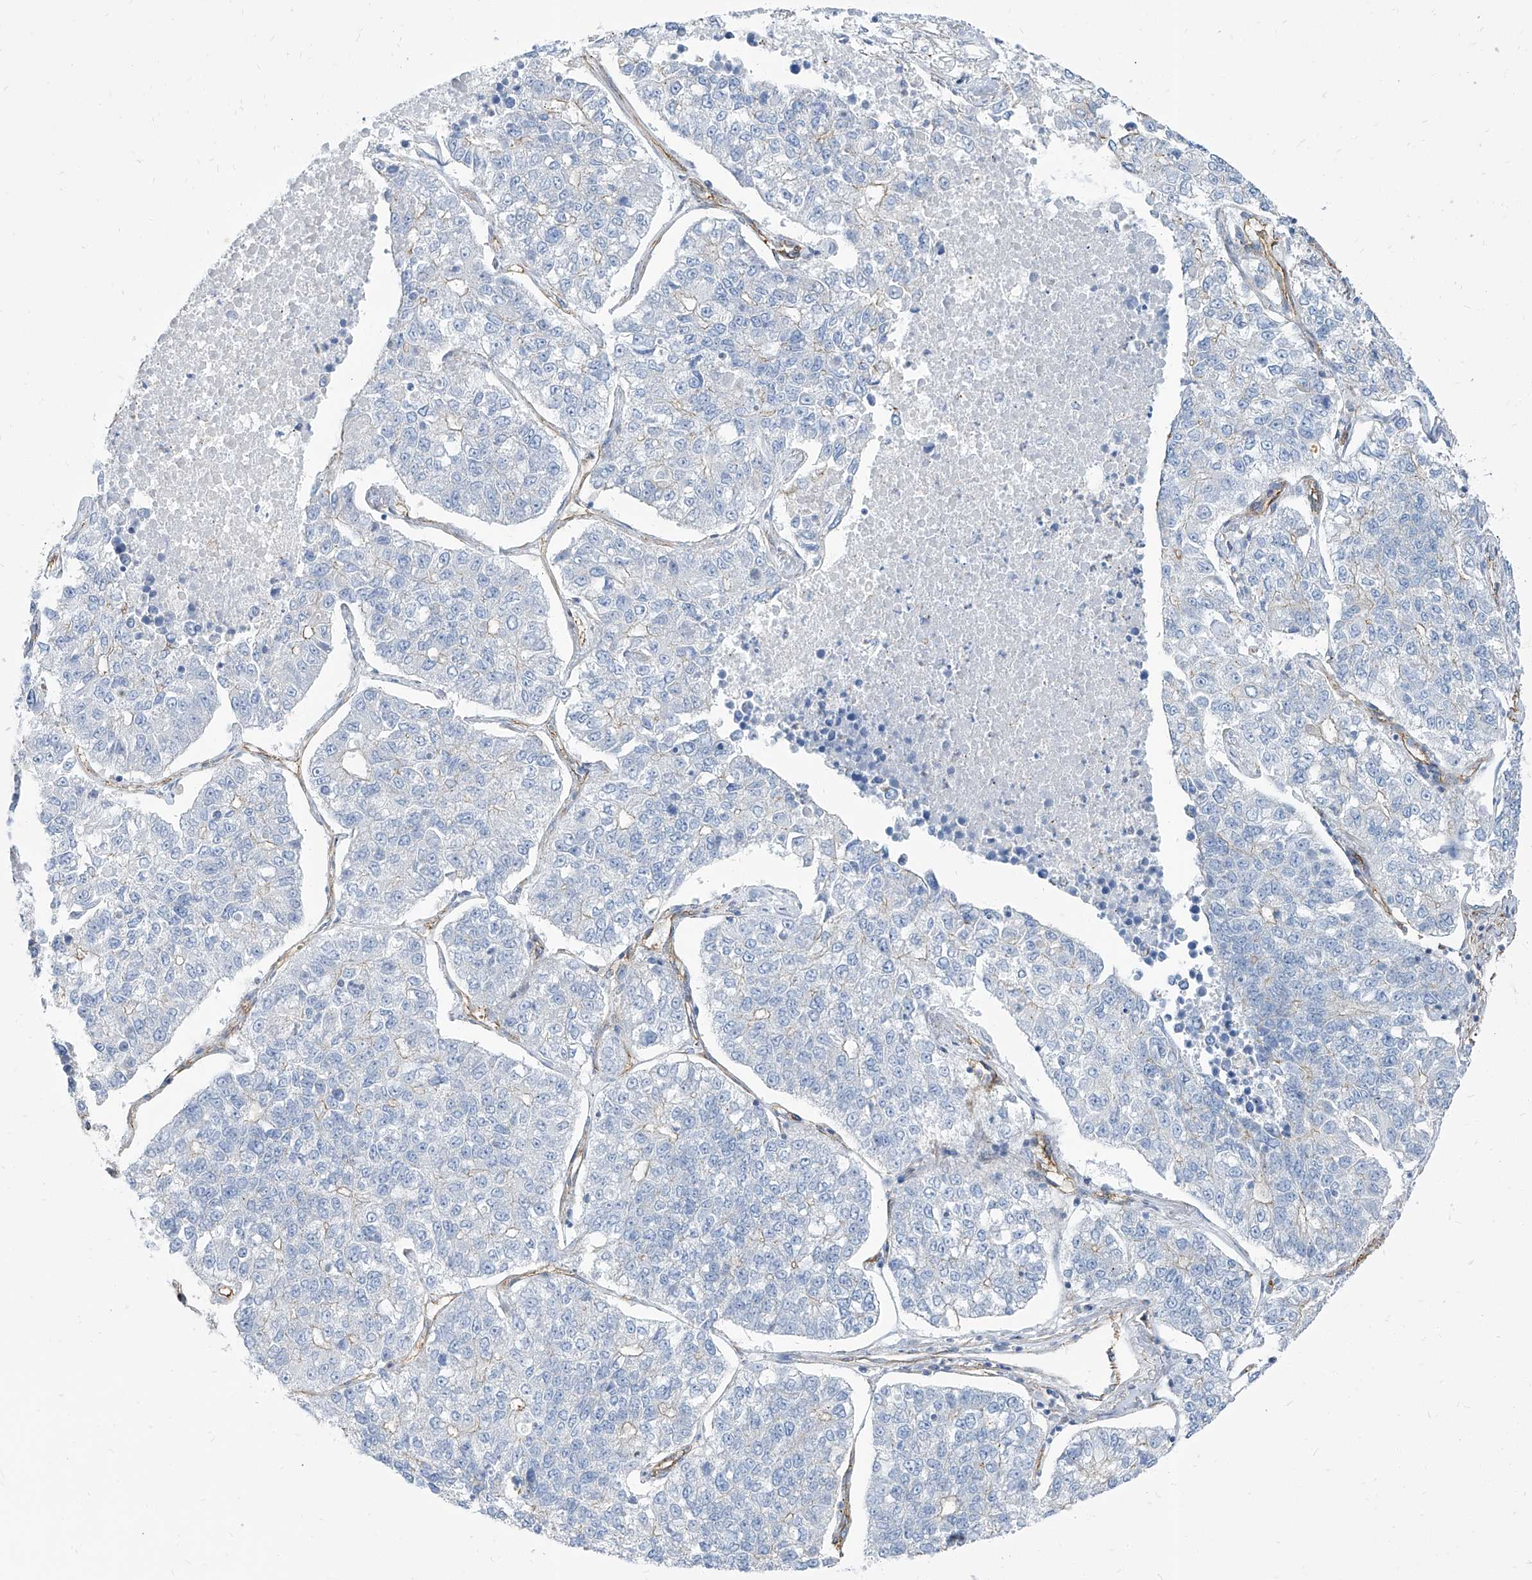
{"staining": {"intensity": "negative", "quantity": "none", "location": "none"}, "tissue": "lung cancer", "cell_type": "Tumor cells", "image_type": "cancer", "snomed": [{"axis": "morphology", "description": "Adenocarcinoma, NOS"}, {"axis": "topography", "description": "Lung"}], "caption": "IHC micrograph of human lung cancer stained for a protein (brown), which demonstrates no expression in tumor cells. (IHC, brightfield microscopy, high magnification).", "gene": "TXLNB", "patient": {"sex": "male", "age": 49}}